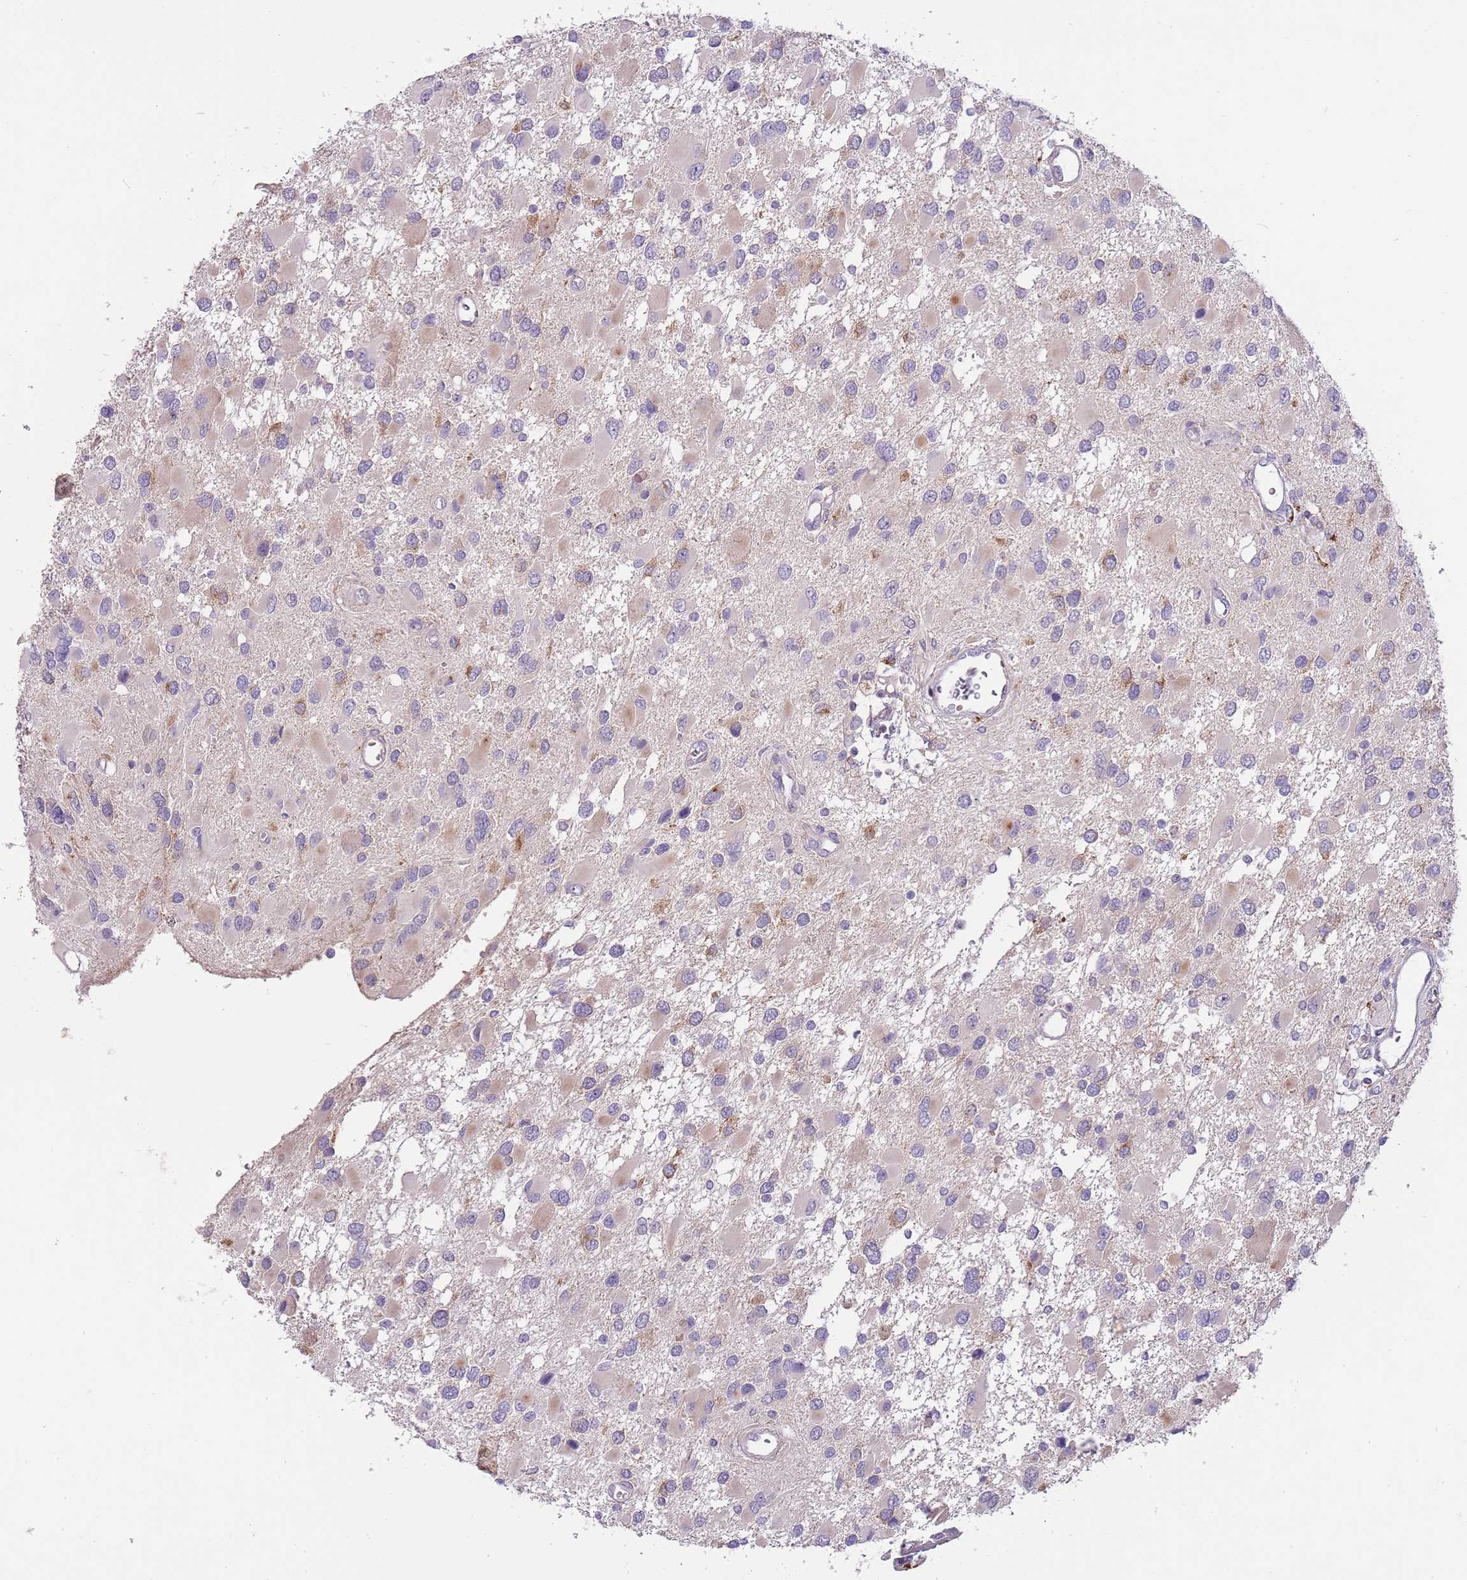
{"staining": {"intensity": "negative", "quantity": "none", "location": "none"}, "tissue": "glioma", "cell_type": "Tumor cells", "image_type": "cancer", "snomed": [{"axis": "morphology", "description": "Glioma, malignant, High grade"}, {"axis": "topography", "description": "Brain"}], "caption": "High magnification brightfield microscopy of malignant high-grade glioma stained with DAB (3,3'-diaminobenzidine) (brown) and counterstained with hematoxylin (blue): tumor cells show no significant staining.", "gene": "CFAP73", "patient": {"sex": "male", "age": 53}}